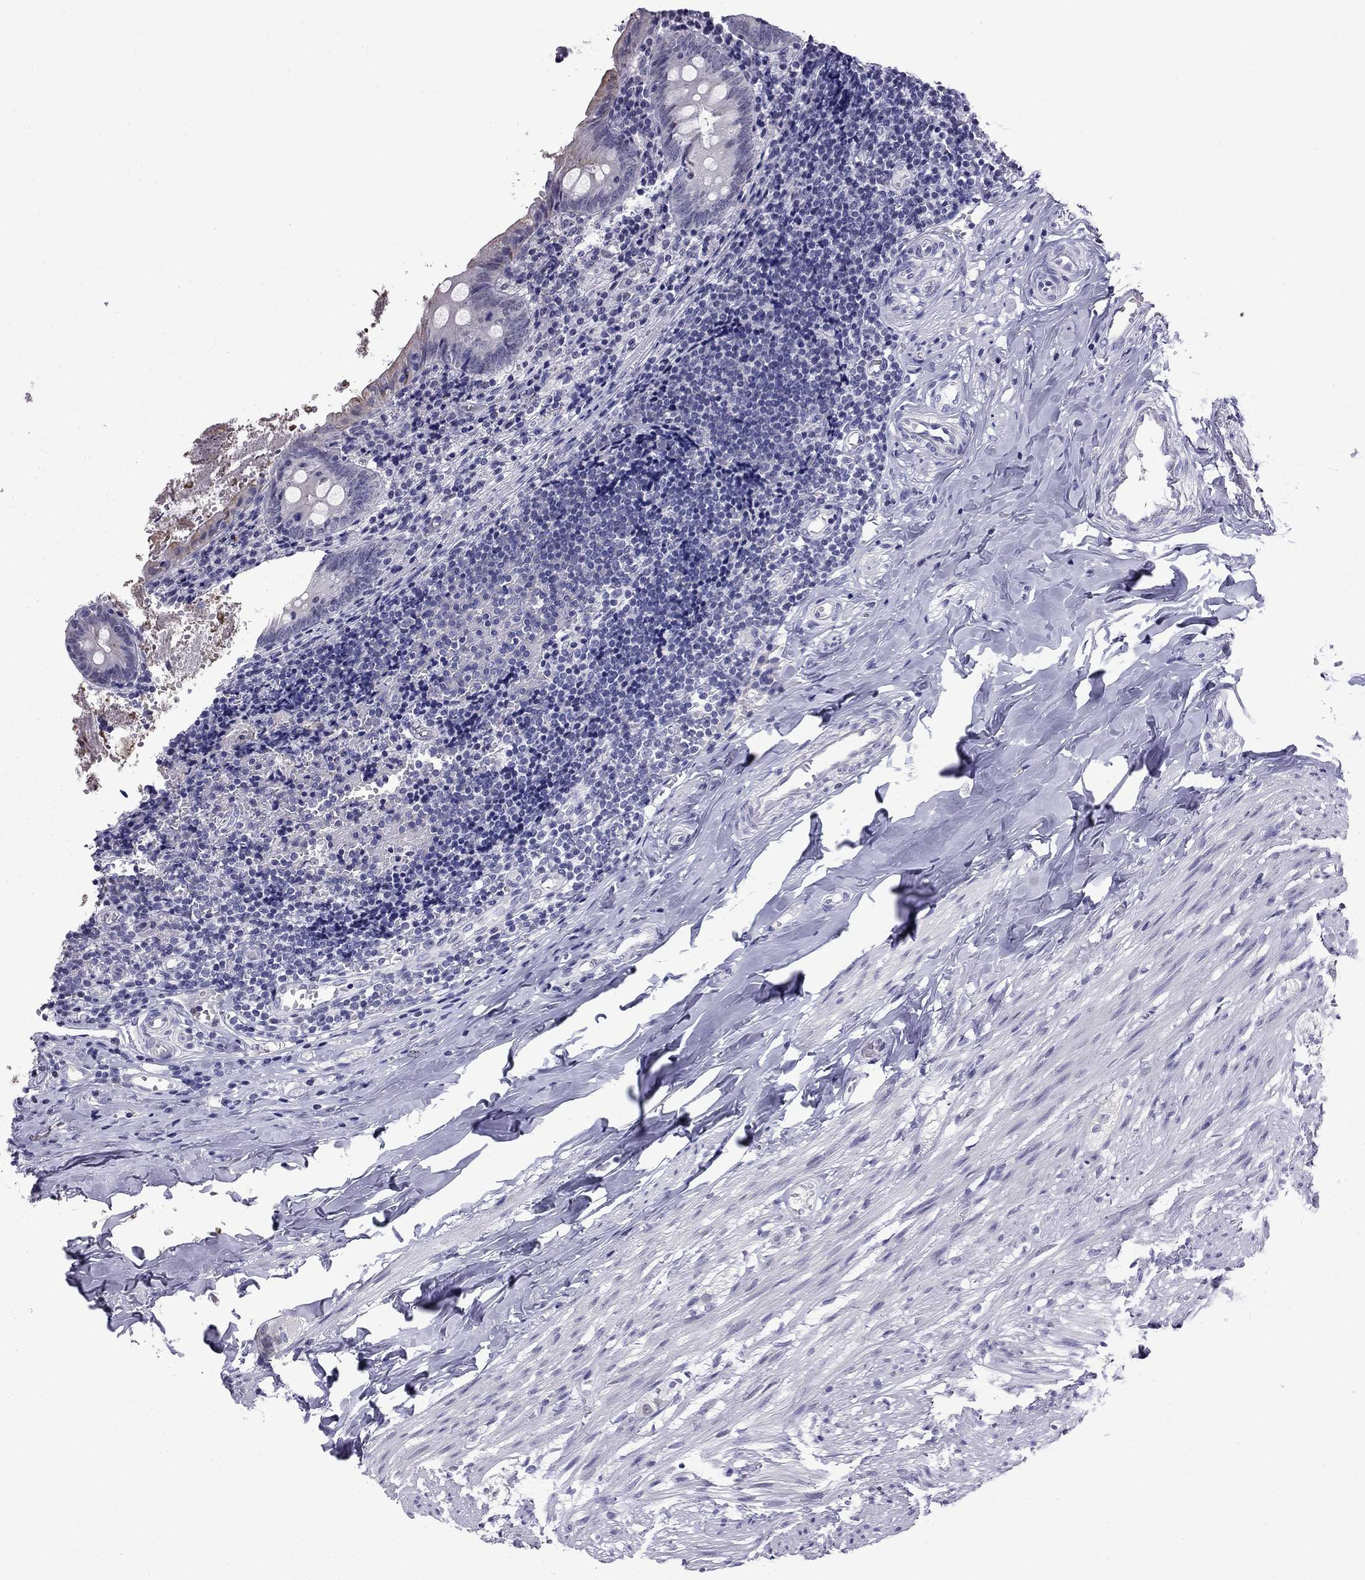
{"staining": {"intensity": "moderate", "quantity": "<25%", "location": "cytoplasmic/membranous"}, "tissue": "appendix", "cell_type": "Glandular cells", "image_type": "normal", "snomed": [{"axis": "morphology", "description": "Normal tissue, NOS"}, {"axis": "topography", "description": "Appendix"}], "caption": "Human appendix stained for a protein (brown) displays moderate cytoplasmic/membranous positive positivity in about <25% of glandular cells.", "gene": "MUC15", "patient": {"sex": "female", "age": 23}}